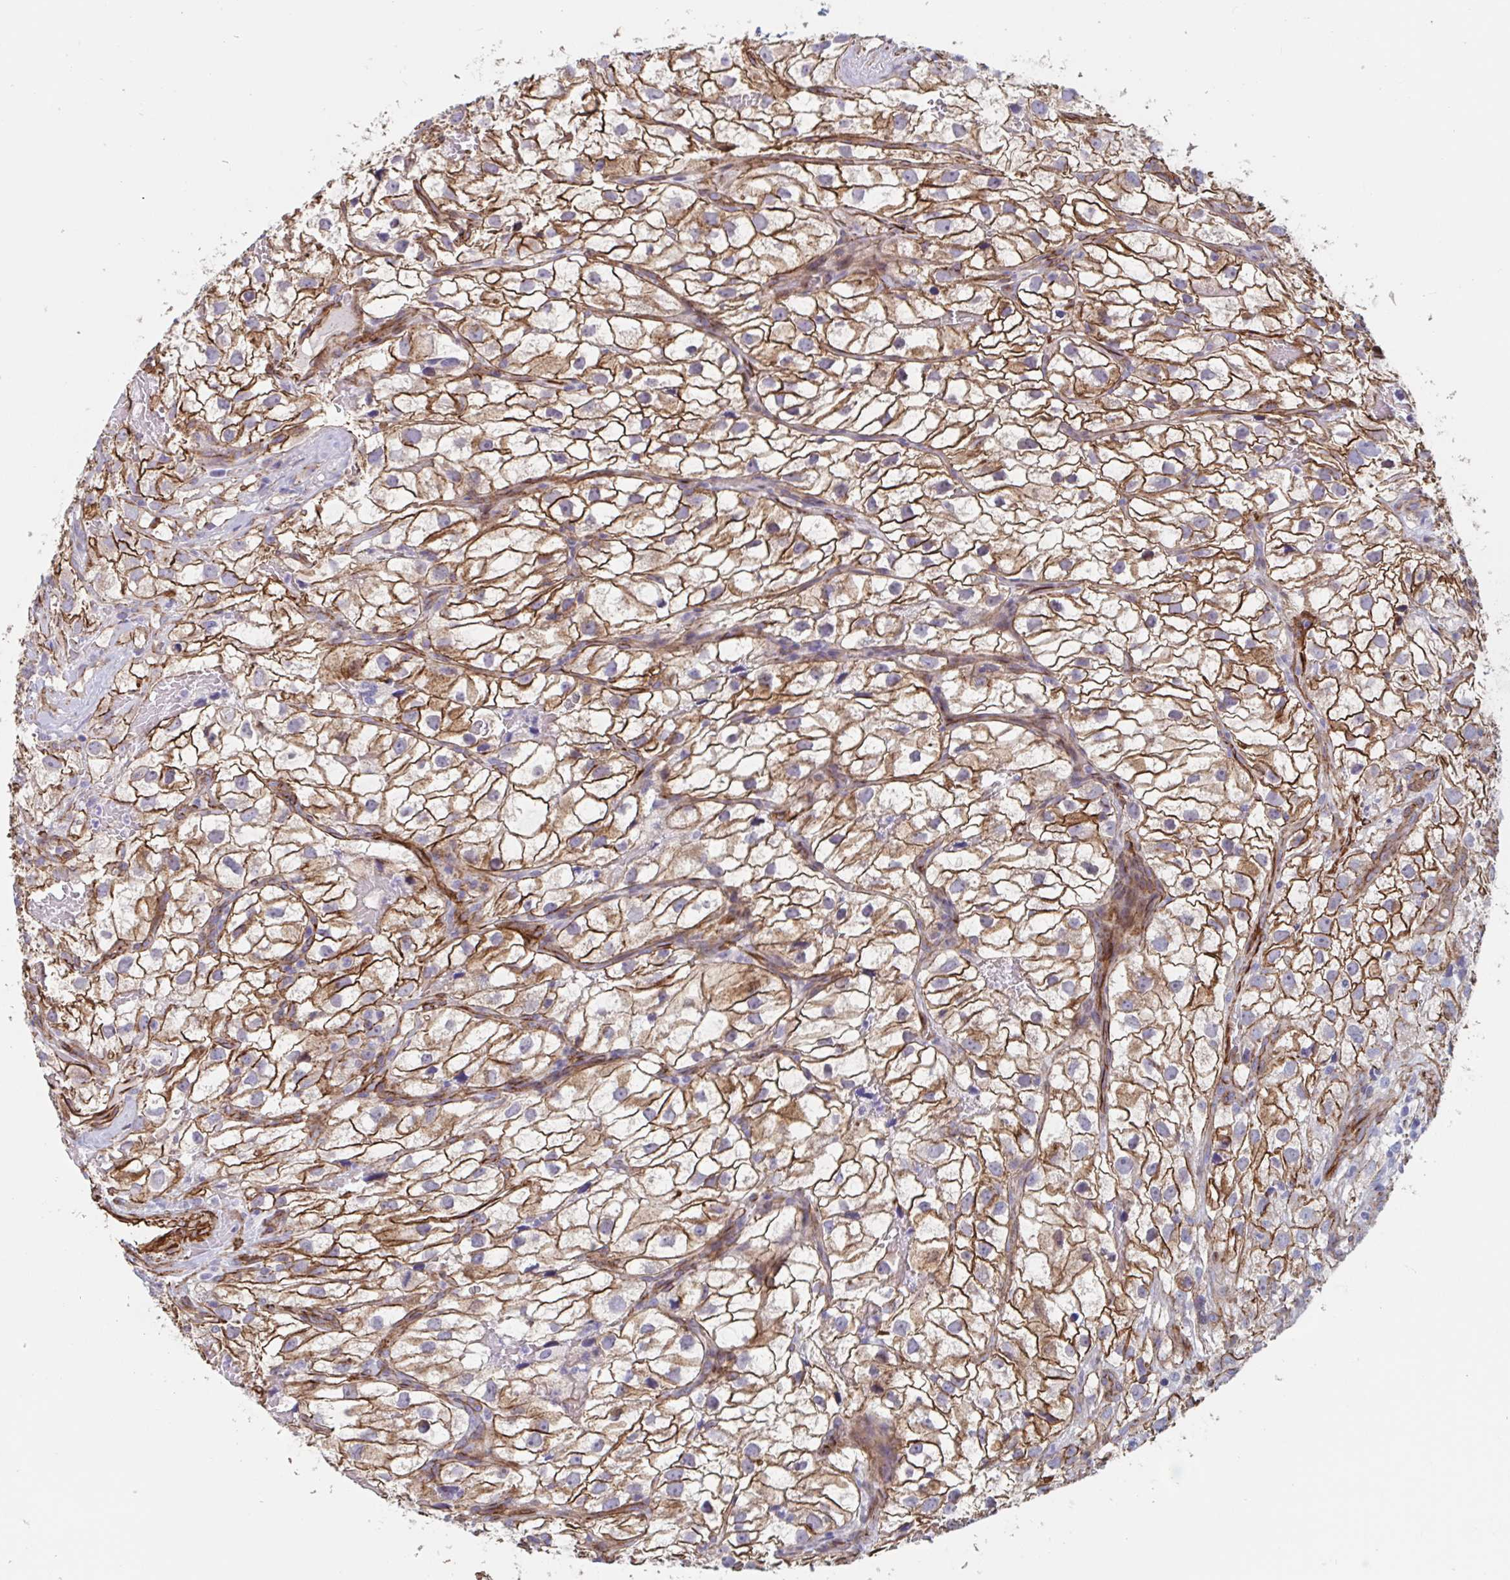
{"staining": {"intensity": "strong", "quantity": ">75%", "location": "cytoplasmic/membranous"}, "tissue": "renal cancer", "cell_type": "Tumor cells", "image_type": "cancer", "snomed": [{"axis": "morphology", "description": "Adenocarcinoma, NOS"}, {"axis": "topography", "description": "Kidney"}], "caption": "Brown immunohistochemical staining in human renal adenocarcinoma displays strong cytoplasmic/membranous staining in about >75% of tumor cells. (Stains: DAB in brown, nuclei in blue, Microscopy: brightfield microscopy at high magnification).", "gene": "CITED4", "patient": {"sex": "male", "age": 59}}